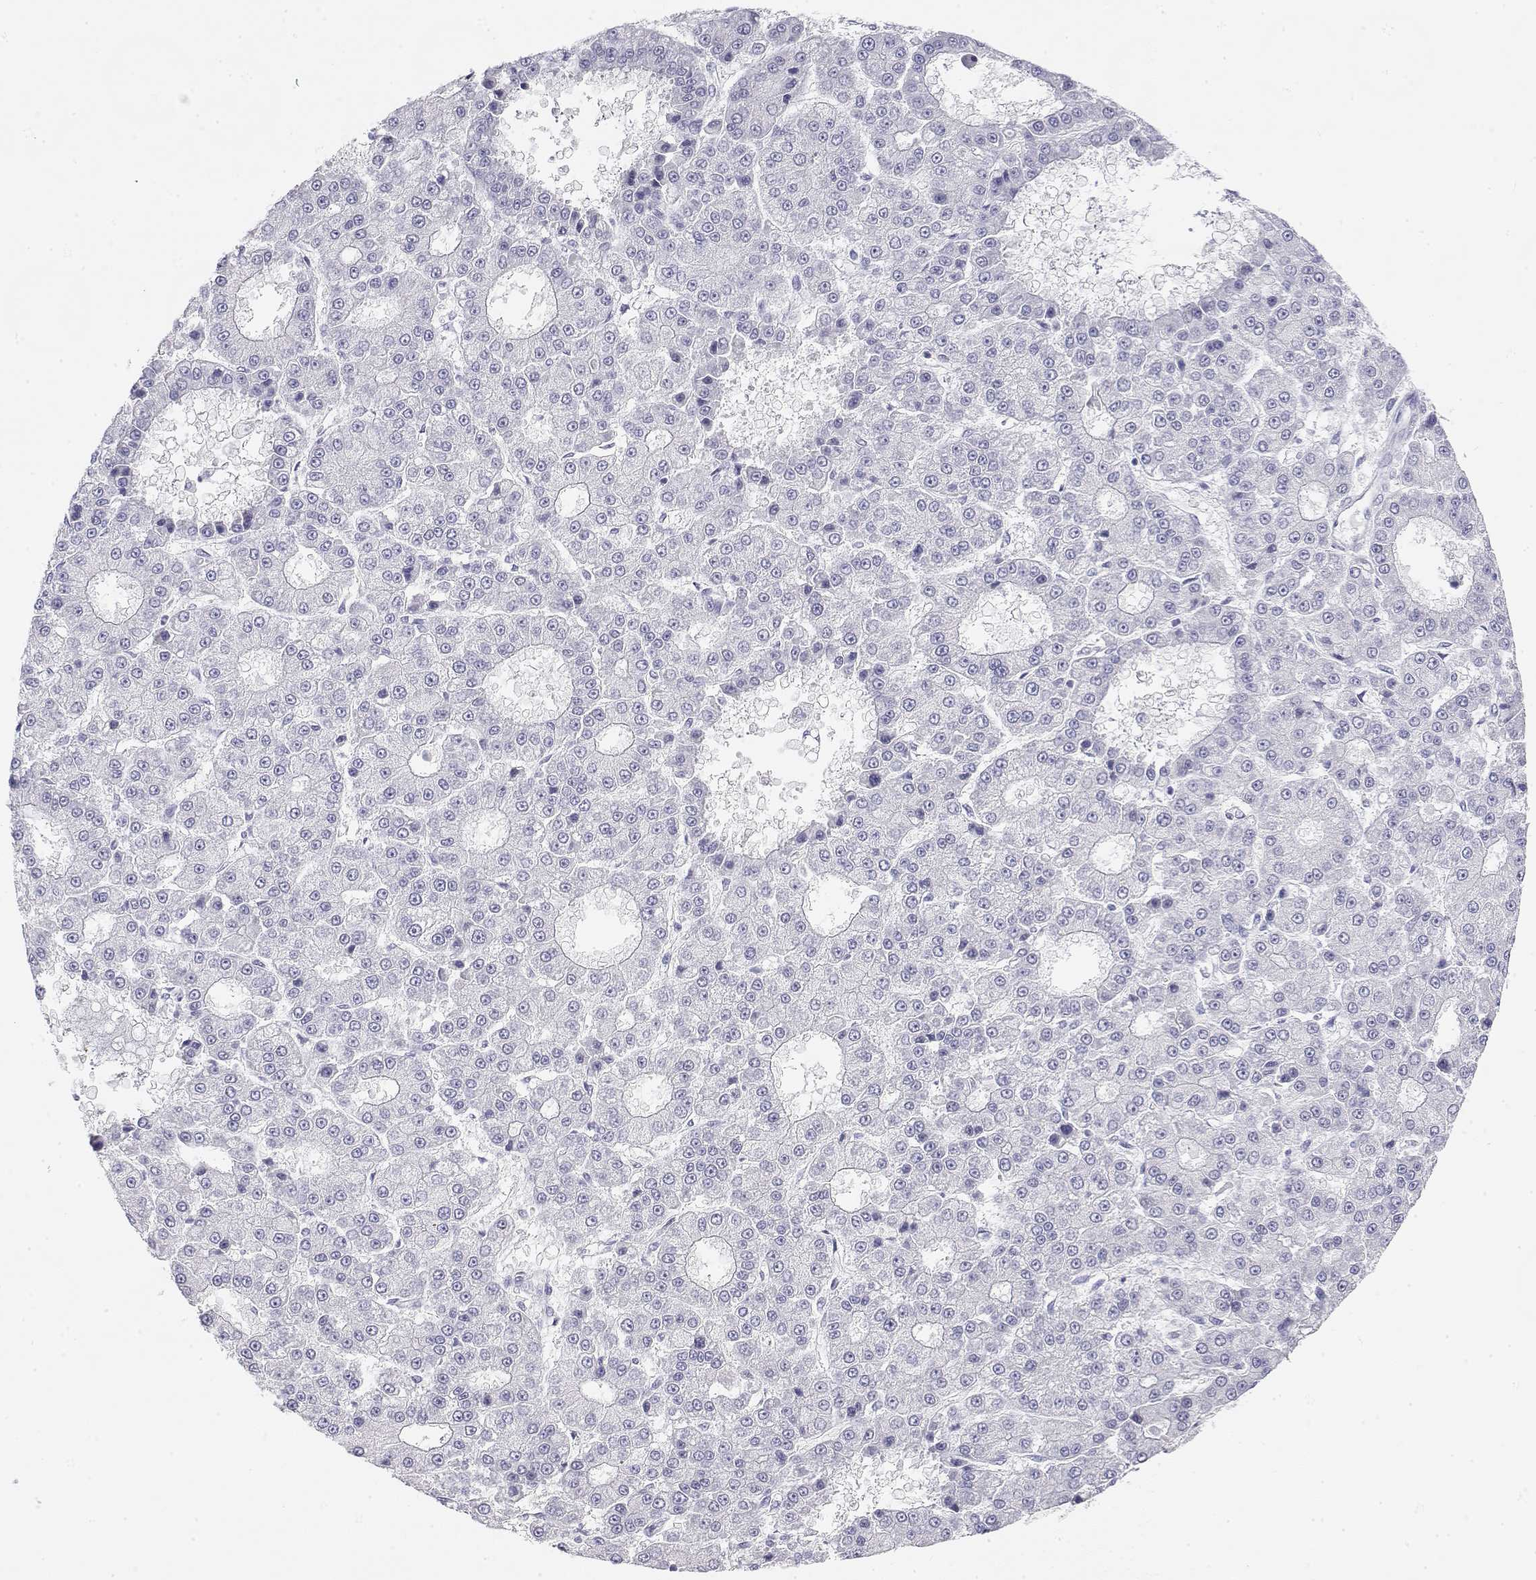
{"staining": {"intensity": "negative", "quantity": "none", "location": "none"}, "tissue": "liver cancer", "cell_type": "Tumor cells", "image_type": "cancer", "snomed": [{"axis": "morphology", "description": "Carcinoma, Hepatocellular, NOS"}, {"axis": "topography", "description": "Liver"}], "caption": "Immunohistochemistry histopathology image of neoplastic tissue: human hepatocellular carcinoma (liver) stained with DAB (3,3'-diaminobenzidine) shows no significant protein positivity in tumor cells. (DAB immunohistochemistry (IHC) with hematoxylin counter stain).", "gene": "MISP", "patient": {"sex": "male", "age": 70}}